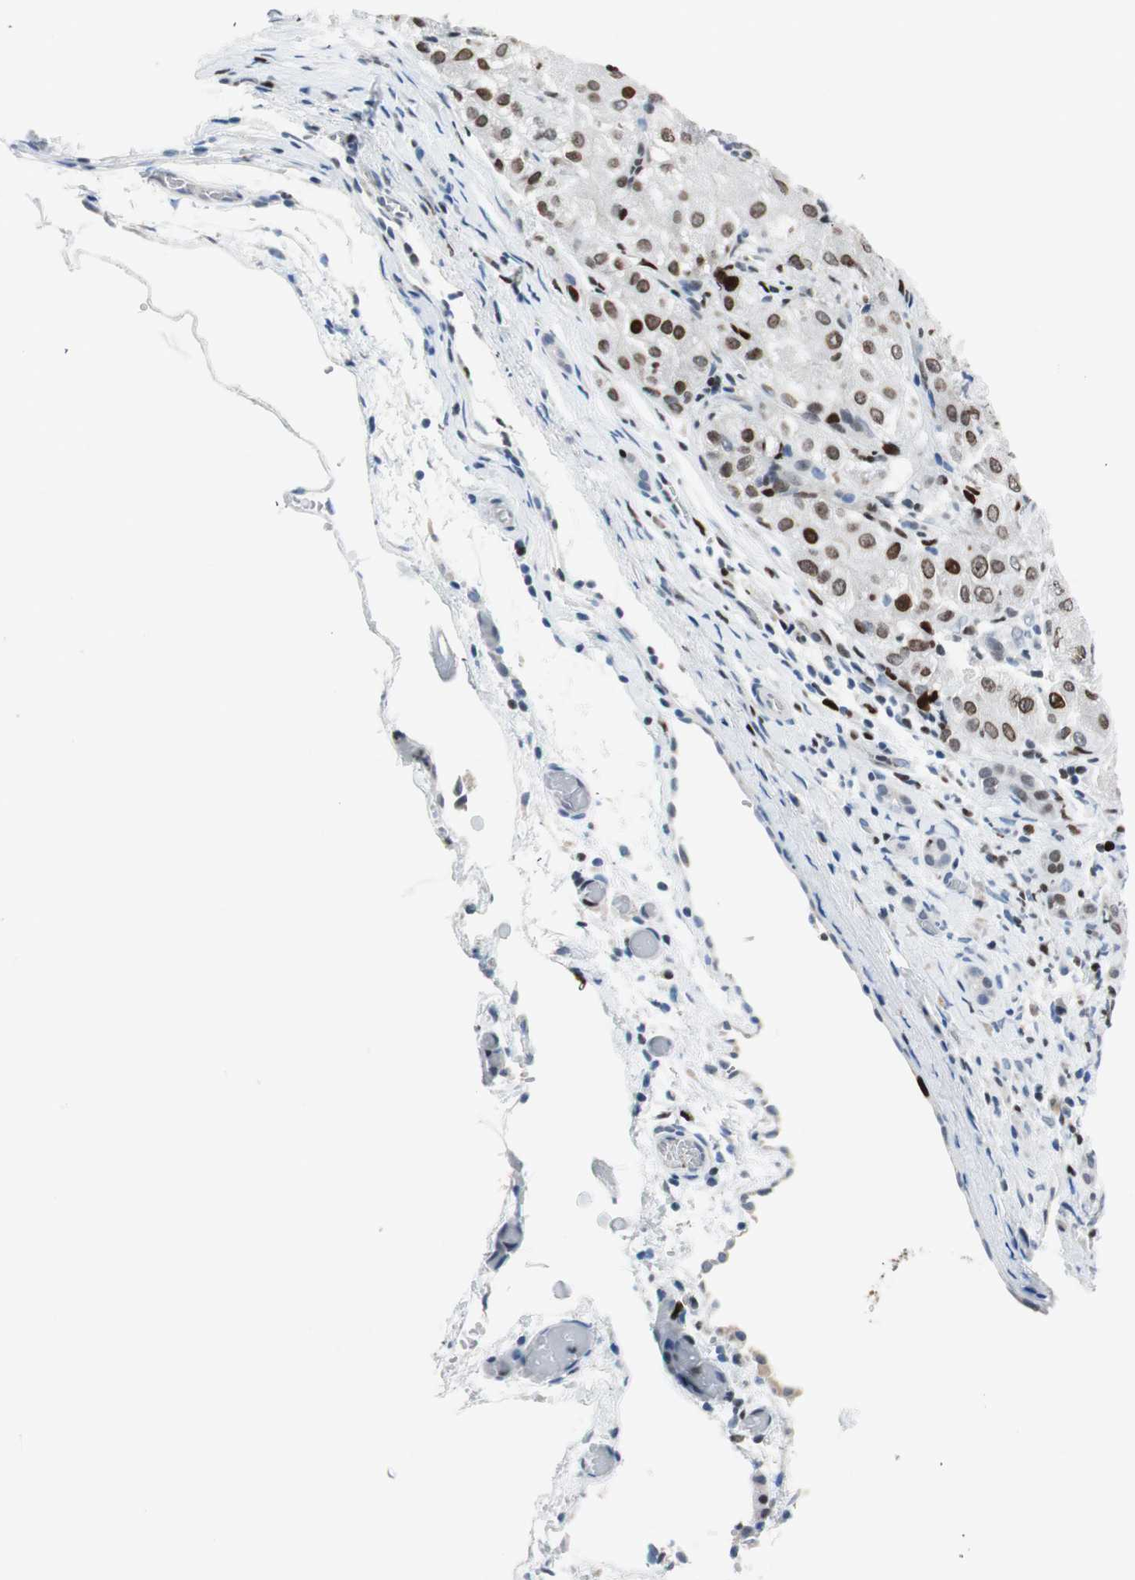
{"staining": {"intensity": "moderate", "quantity": "25%-75%", "location": "nuclear"}, "tissue": "liver cancer", "cell_type": "Tumor cells", "image_type": "cancer", "snomed": [{"axis": "morphology", "description": "Carcinoma, Hepatocellular, NOS"}, {"axis": "topography", "description": "Liver"}], "caption": "Immunohistochemistry (IHC) of human hepatocellular carcinoma (liver) shows medium levels of moderate nuclear positivity in about 25%-75% of tumor cells.", "gene": "EZH2", "patient": {"sex": "male", "age": 80}}